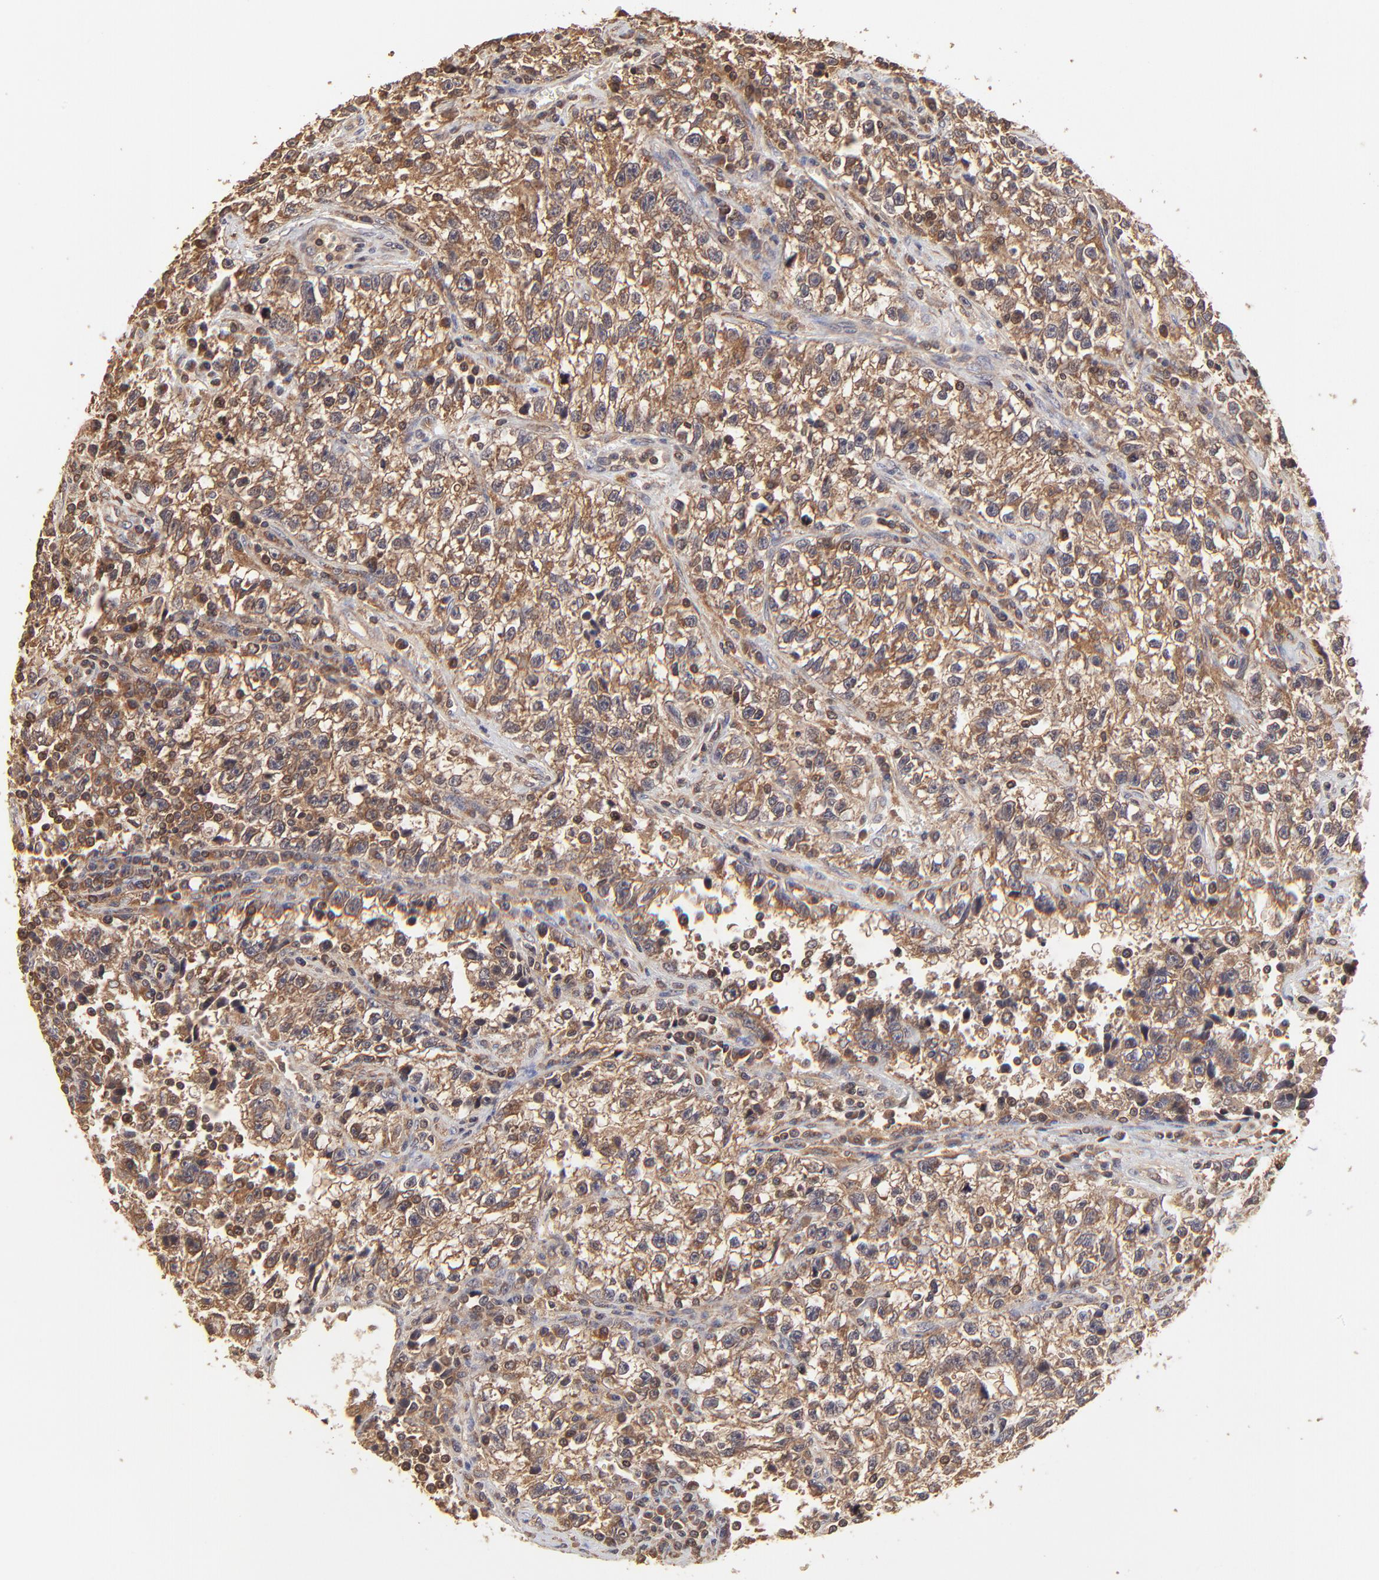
{"staining": {"intensity": "strong", "quantity": ">75%", "location": "cytoplasmic/membranous"}, "tissue": "testis cancer", "cell_type": "Tumor cells", "image_type": "cancer", "snomed": [{"axis": "morphology", "description": "Seminoma, NOS"}, {"axis": "topography", "description": "Testis"}], "caption": "Protein analysis of testis cancer (seminoma) tissue demonstrates strong cytoplasmic/membranous positivity in approximately >75% of tumor cells.", "gene": "STON2", "patient": {"sex": "male", "age": 38}}